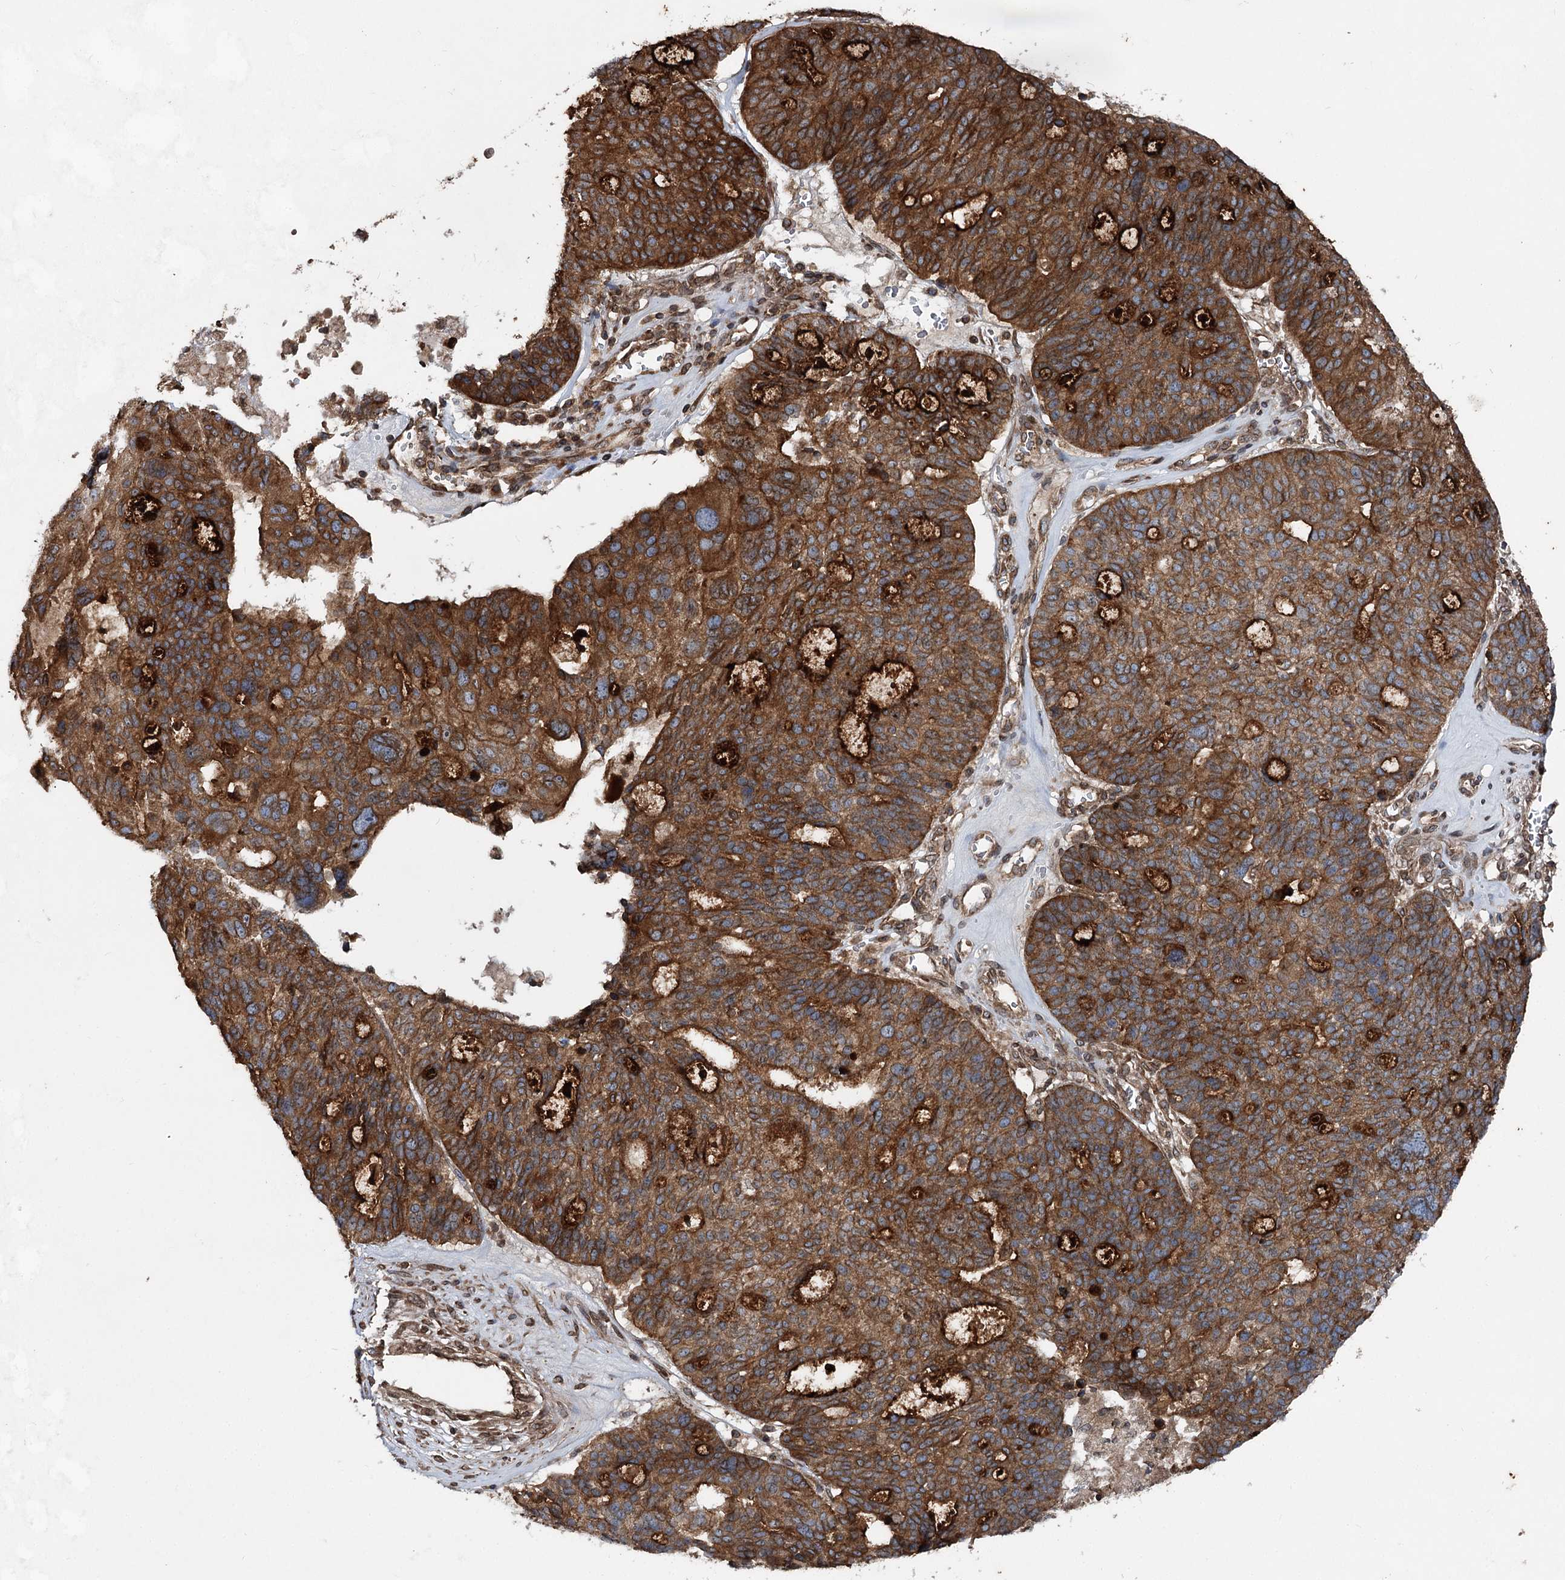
{"staining": {"intensity": "strong", "quantity": ">75%", "location": "cytoplasmic/membranous"}, "tissue": "ovarian cancer", "cell_type": "Tumor cells", "image_type": "cancer", "snomed": [{"axis": "morphology", "description": "Cystadenocarcinoma, serous, NOS"}, {"axis": "topography", "description": "Ovary"}], "caption": "High-power microscopy captured an immunohistochemistry (IHC) image of serous cystadenocarcinoma (ovarian), revealing strong cytoplasmic/membranous staining in about >75% of tumor cells.", "gene": "FGFR1OP2", "patient": {"sex": "female", "age": 59}}